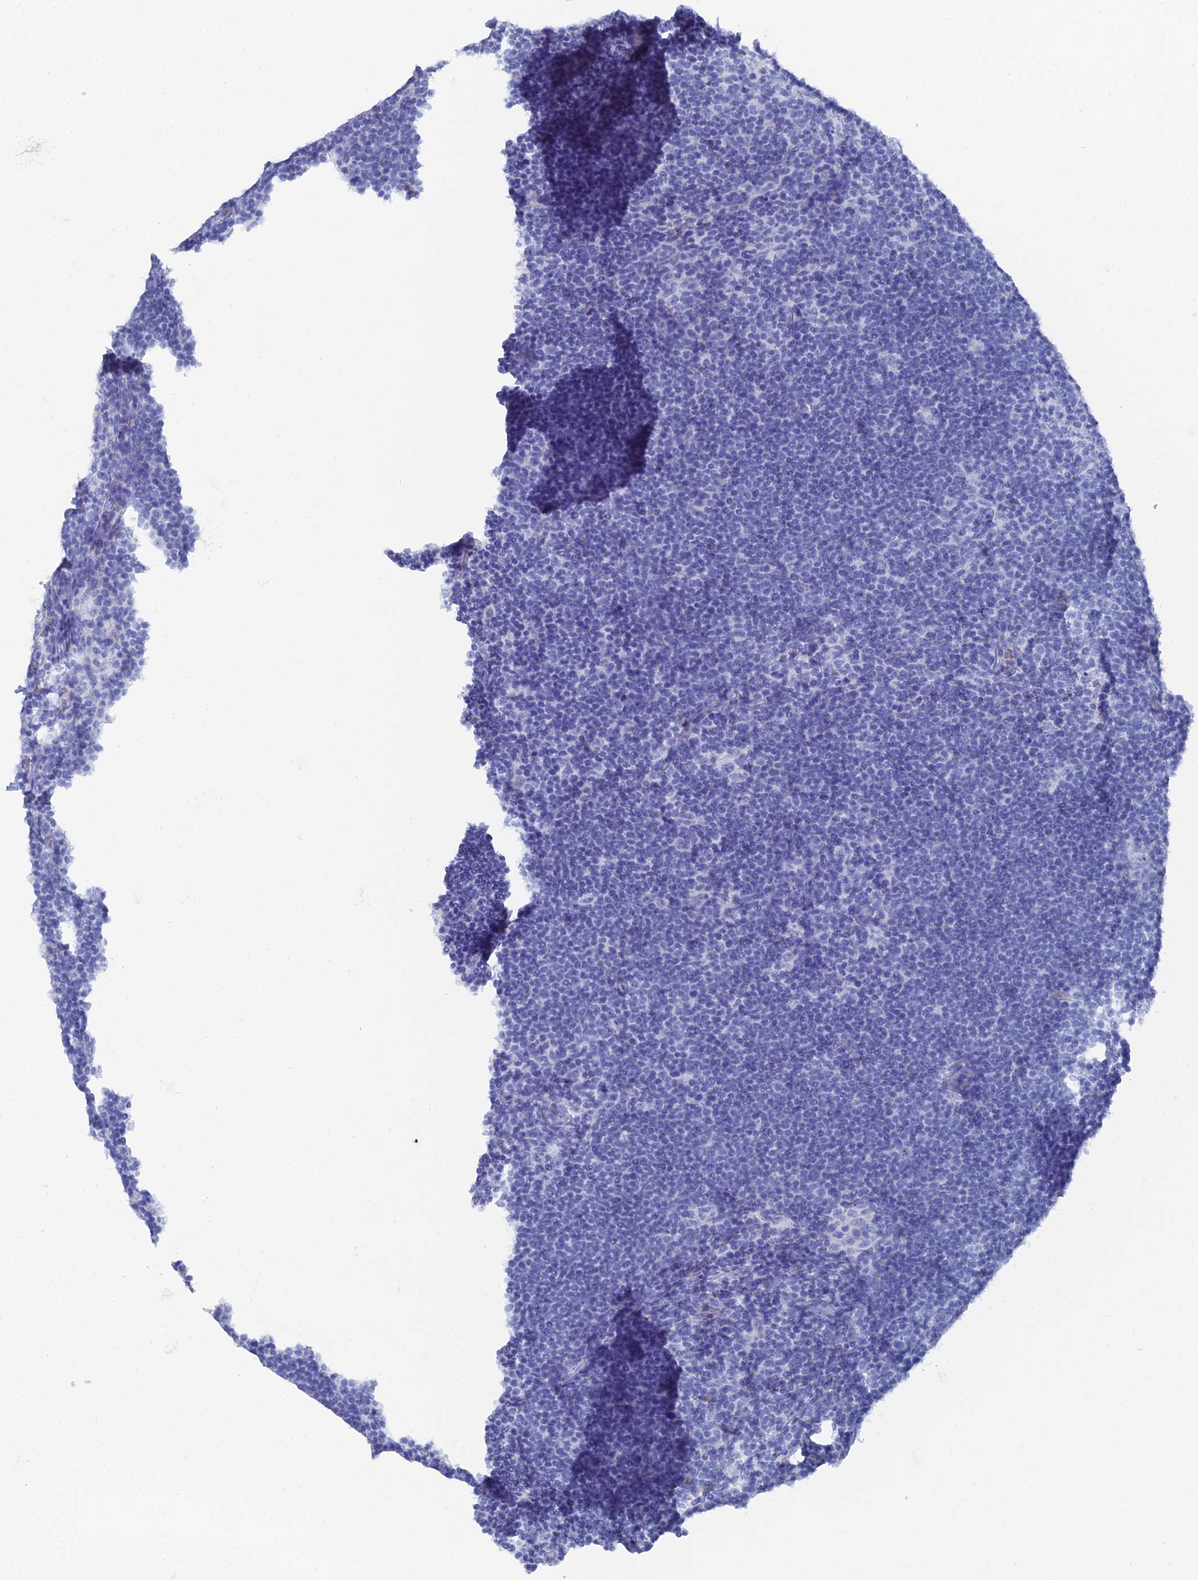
{"staining": {"intensity": "negative", "quantity": "none", "location": "none"}, "tissue": "lymphoma", "cell_type": "Tumor cells", "image_type": "cancer", "snomed": [{"axis": "morphology", "description": "Hodgkin's disease, NOS"}, {"axis": "topography", "description": "Lymph node"}], "caption": "The photomicrograph exhibits no significant staining in tumor cells of Hodgkin's disease.", "gene": "ENPP3", "patient": {"sex": "female", "age": 57}}